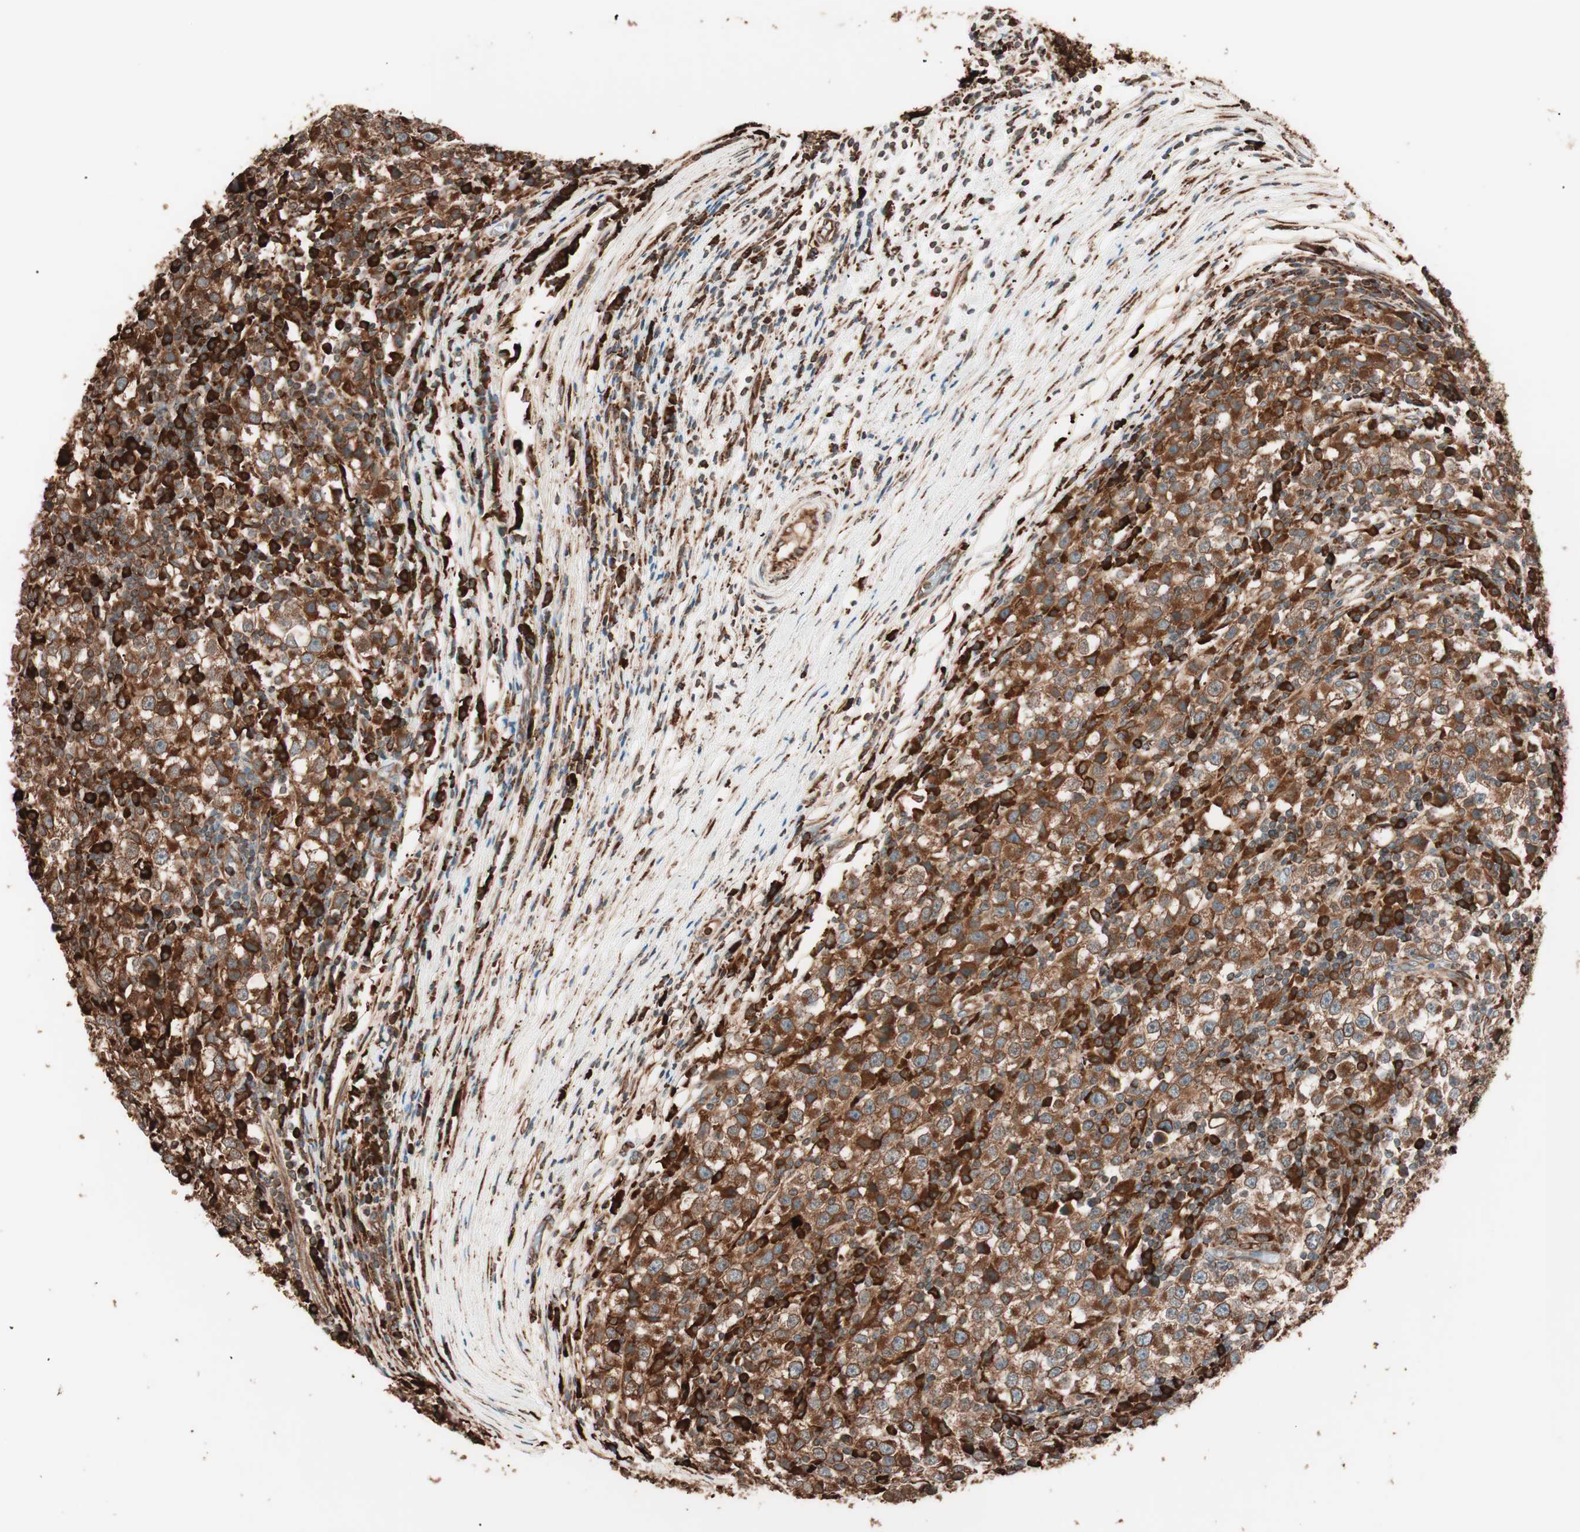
{"staining": {"intensity": "strong", "quantity": ">75%", "location": "cytoplasmic/membranous"}, "tissue": "testis cancer", "cell_type": "Tumor cells", "image_type": "cancer", "snomed": [{"axis": "morphology", "description": "Seminoma, NOS"}, {"axis": "topography", "description": "Testis"}], "caption": "IHC (DAB (3,3'-diaminobenzidine)) staining of testis cancer reveals strong cytoplasmic/membranous protein expression in about >75% of tumor cells. (DAB (3,3'-diaminobenzidine) IHC with brightfield microscopy, high magnification).", "gene": "VEGFA", "patient": {"sex": "male", "age": 65}}